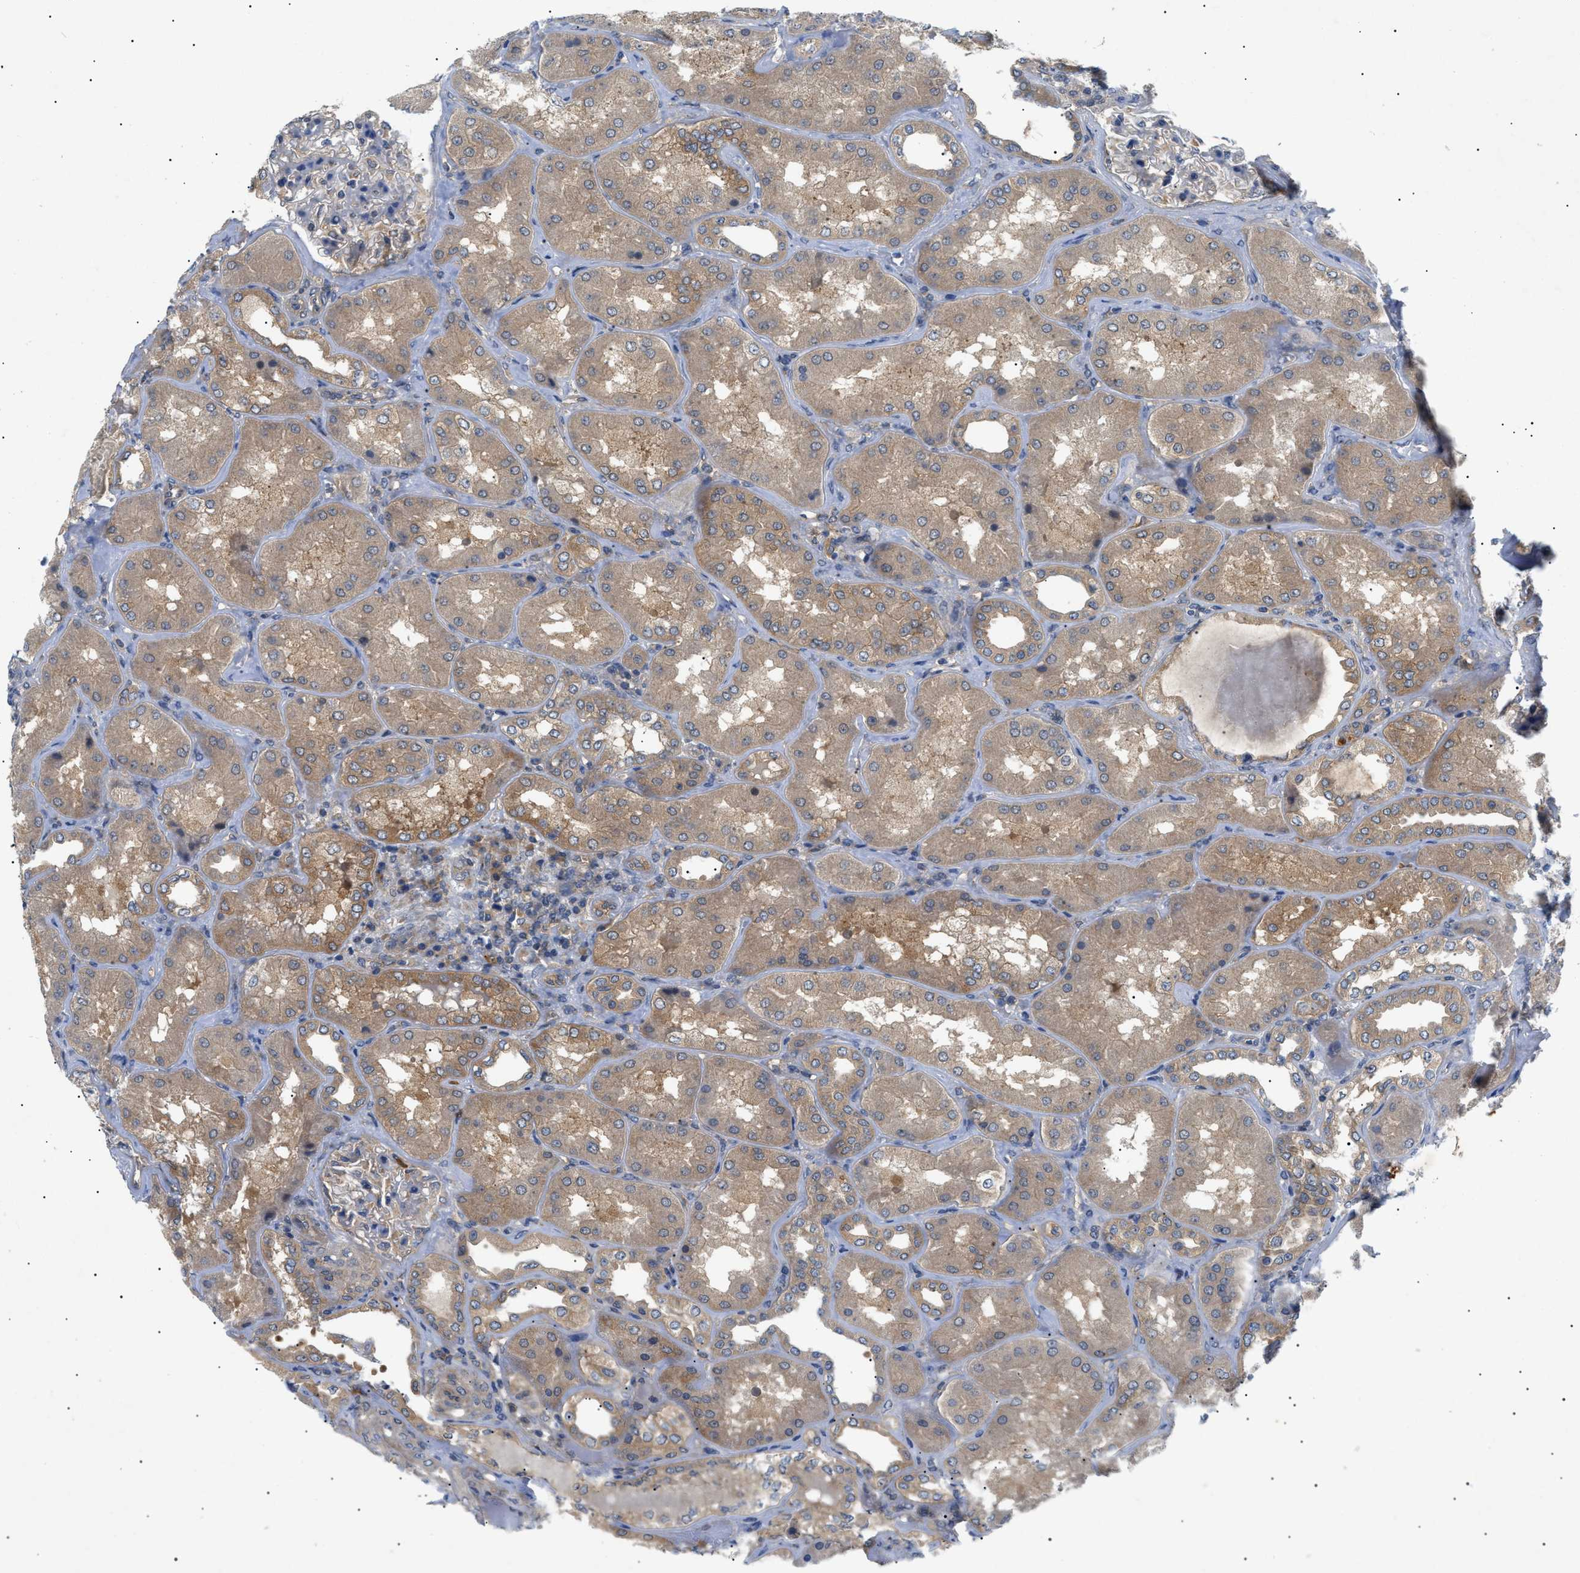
{"staining": {"intensity": "weak", "quantity": "25%-75%", "location": "cytoplasmic/membranous"}, "tissue": "kidney", "cell_type": "Cells in glomeruli", "image_type": "normal", "snomed": [{"axis": "morphology", "description": "Normal tissue, NOS"}, {"axis": "topography", "description": "Kidney"}], "caption": "Cells in glomeruli show low levels of weak cytoplasmic/membranous staining in approximately 25%-75% of cells in unremarkable kidney. Using DAB (brown) and hematoxylin (blue) stains, captured at high magnification using brightfield microscopy.", "gene": "RIPK1", "patient": {"sex": "female", "age": 56}}